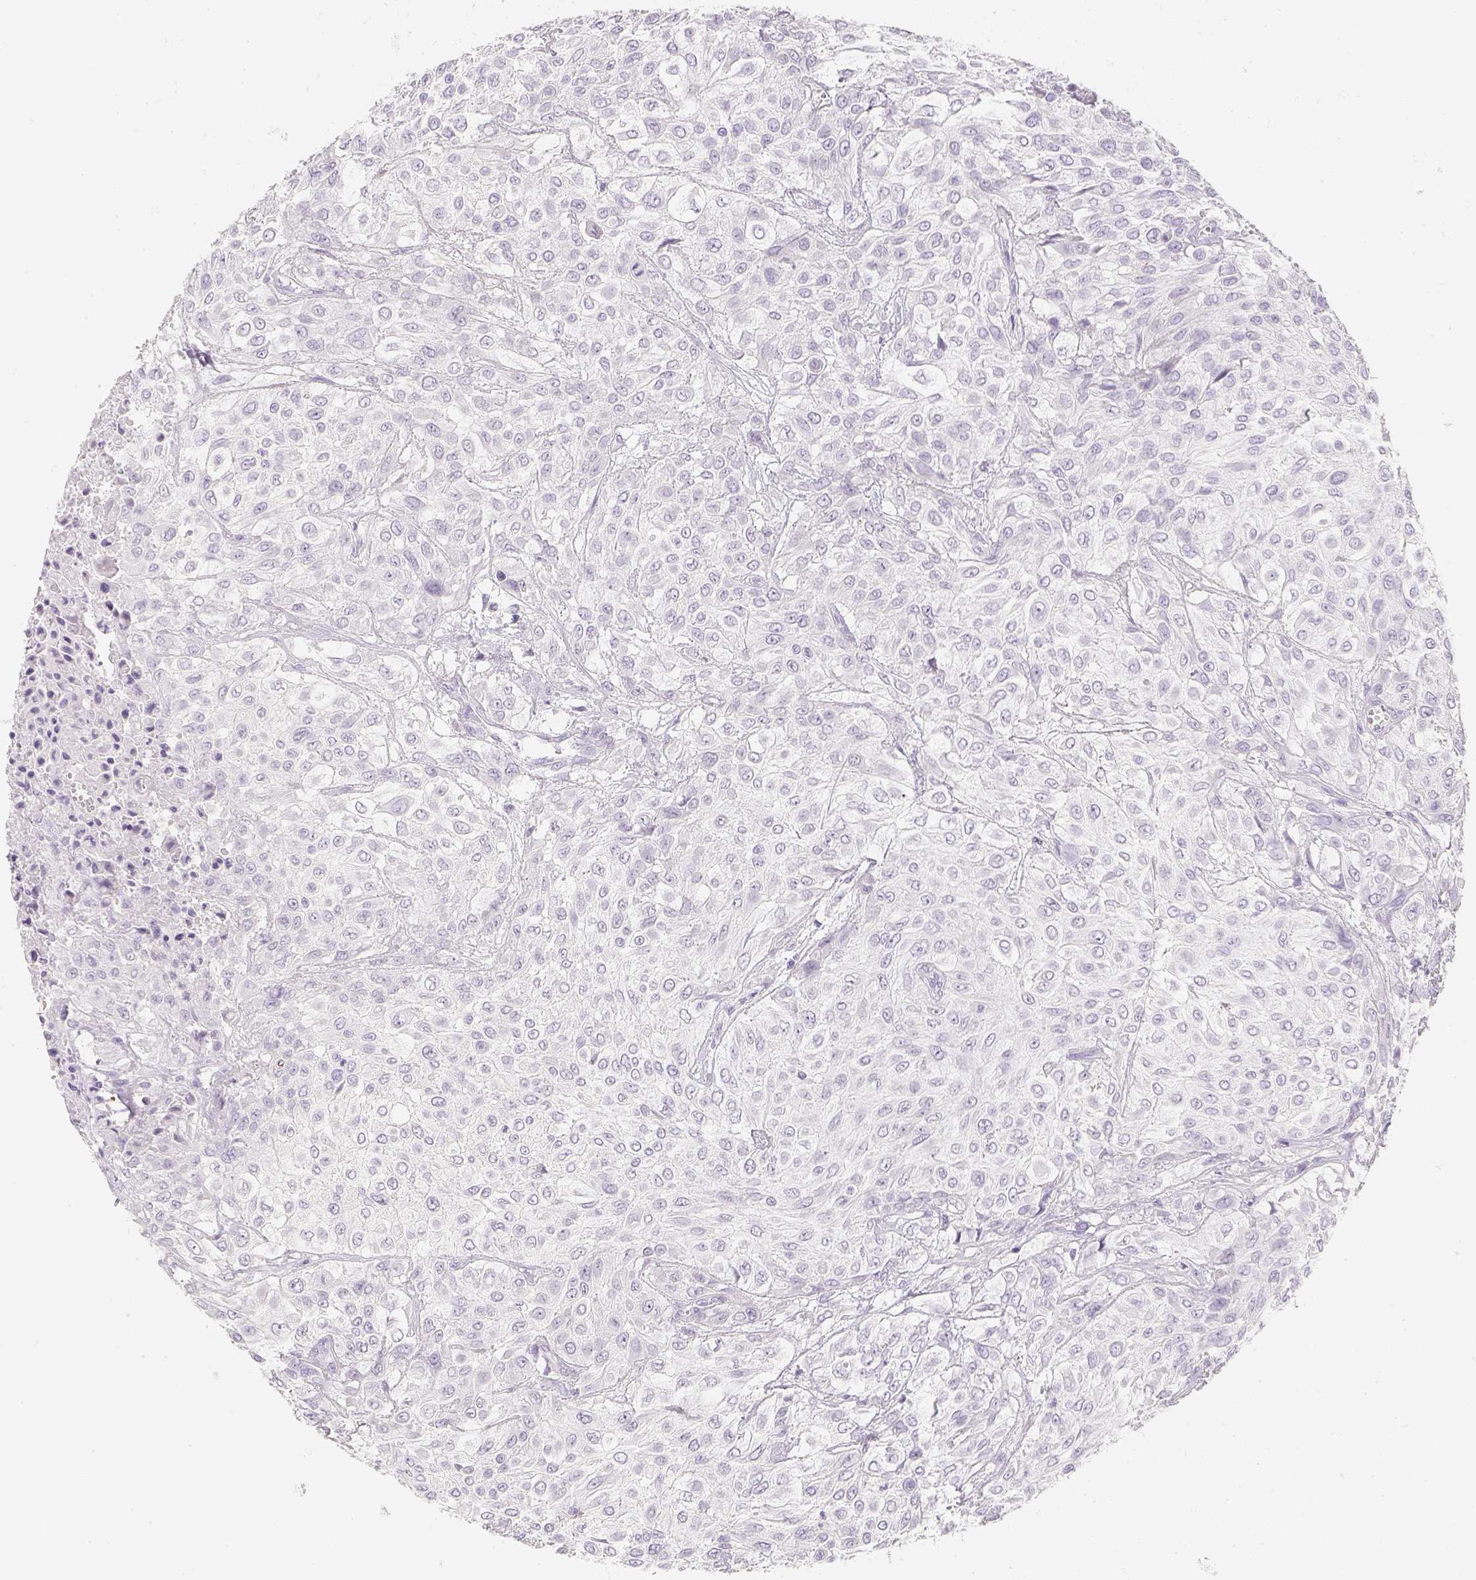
{"staining": {"intensity": "negative", "quantity": "none", "location": "none"}, "tissue": "urothelial cancer", "cell_type": "Tumor cells", "image_type": "cancer", "snomed": [{"axis": "morphology", "description": "Urothelial carcinoma, High grade"}, {"axis": "topography", "description": "Urinary bladder"}], "caption": "Immunohistochemical staining of human urothelial carcinoma (high-grade) displays no significant expression in tumor cells. (DAB (3,3'-diaminobenzidine) immunohistochemistry (IHC), high magnification).", "gene": "SLC18A1", "patient": {"sex": "male", "age": 57}}